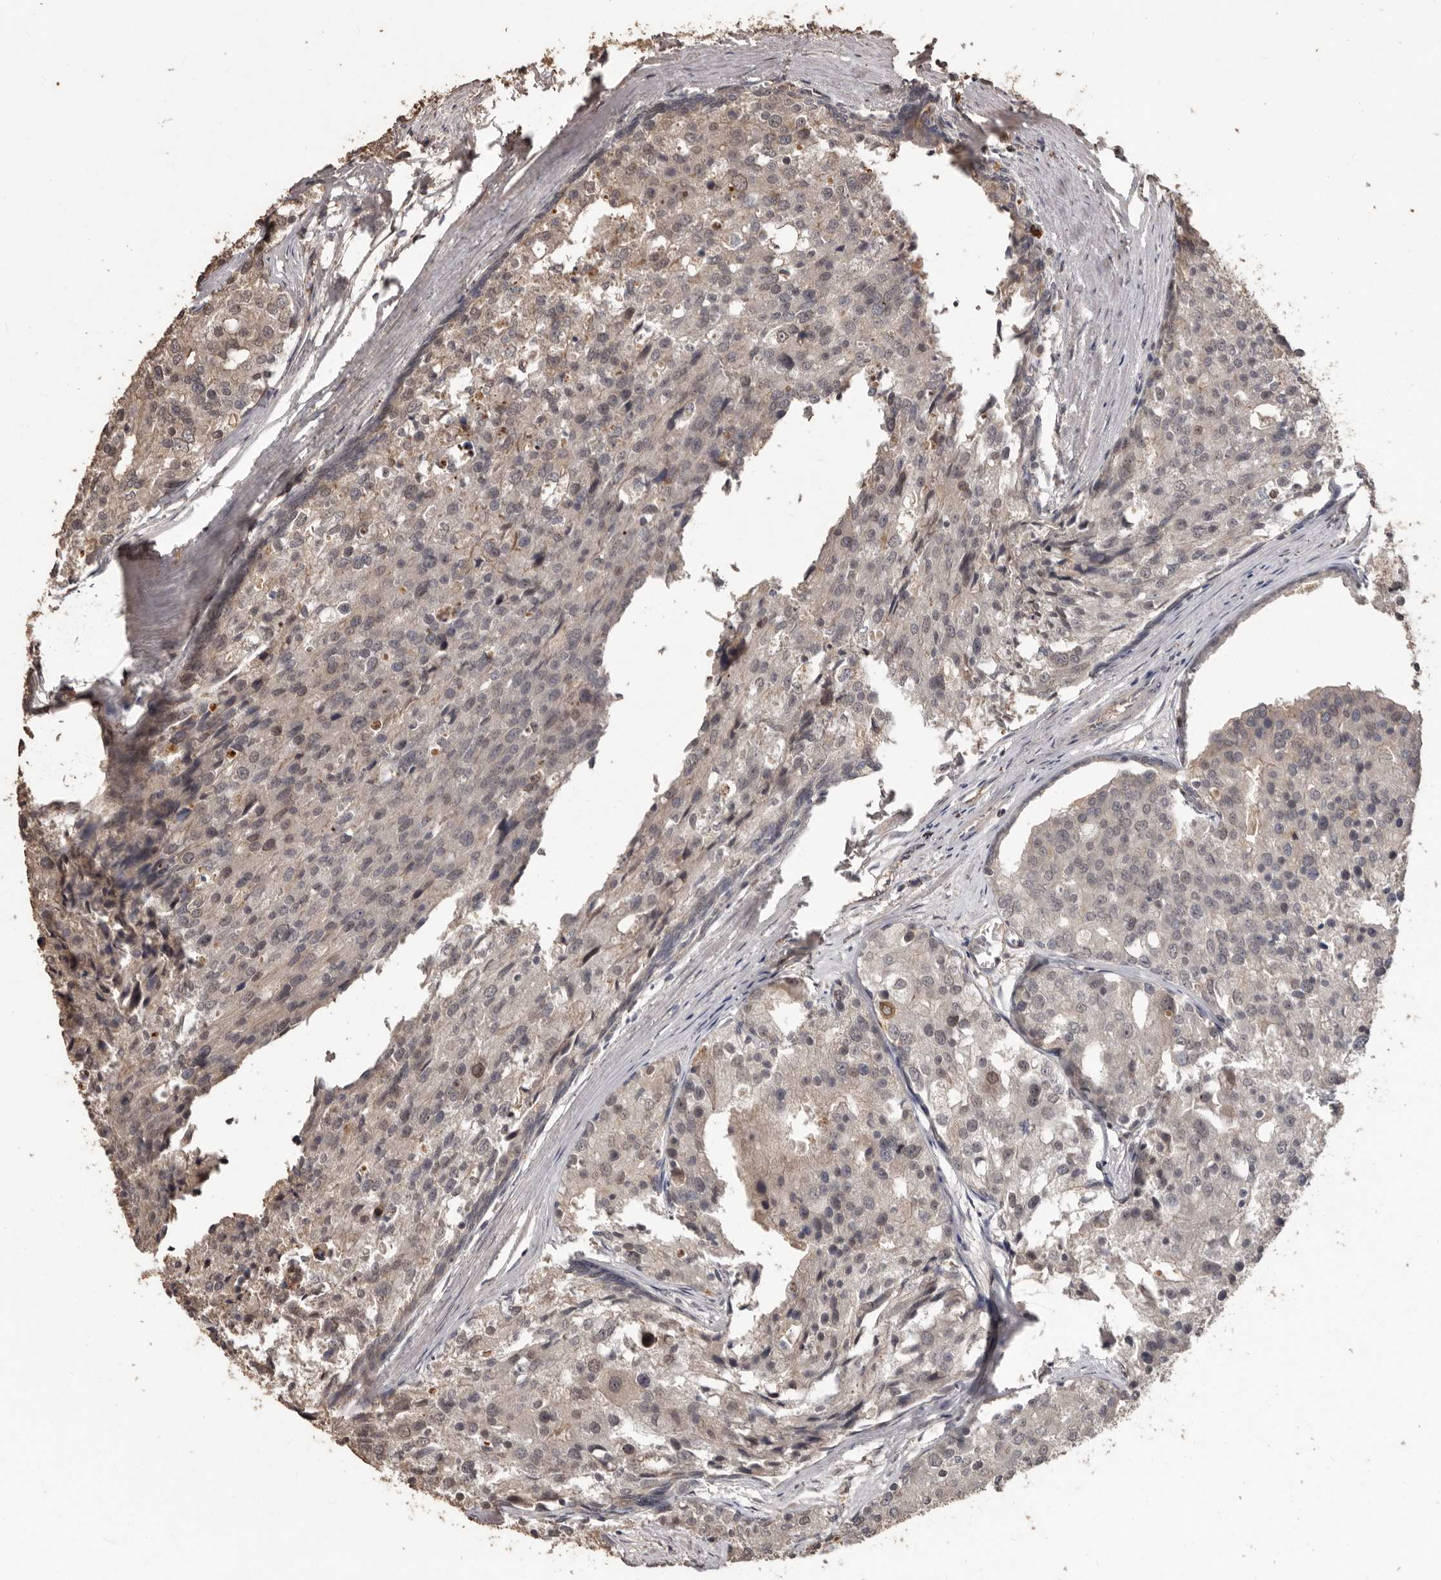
{"staining": {"intensity": "weak", "quantity": "25%-75%", "location": "cytoplasmic/membranous,nuclear"}, "tissue": "prostate cancer", "cell_type": "Tumor cells", "image_type": "cancer", "snomed": [{"axis": "morphology", "description": "Adenocarcinoma, High grade"}, {"axis": "topography", "description": "Prostate"}], "caption": "Human prostate high-grade adenocarcinoma stained with a brown dye displays weak cytoplasmic/membranous and nuclear positive positivity in approximately 25%-75% of tumor cells.", "gene": "NUP43", "patient": {"sex": "male", "age": 50}}